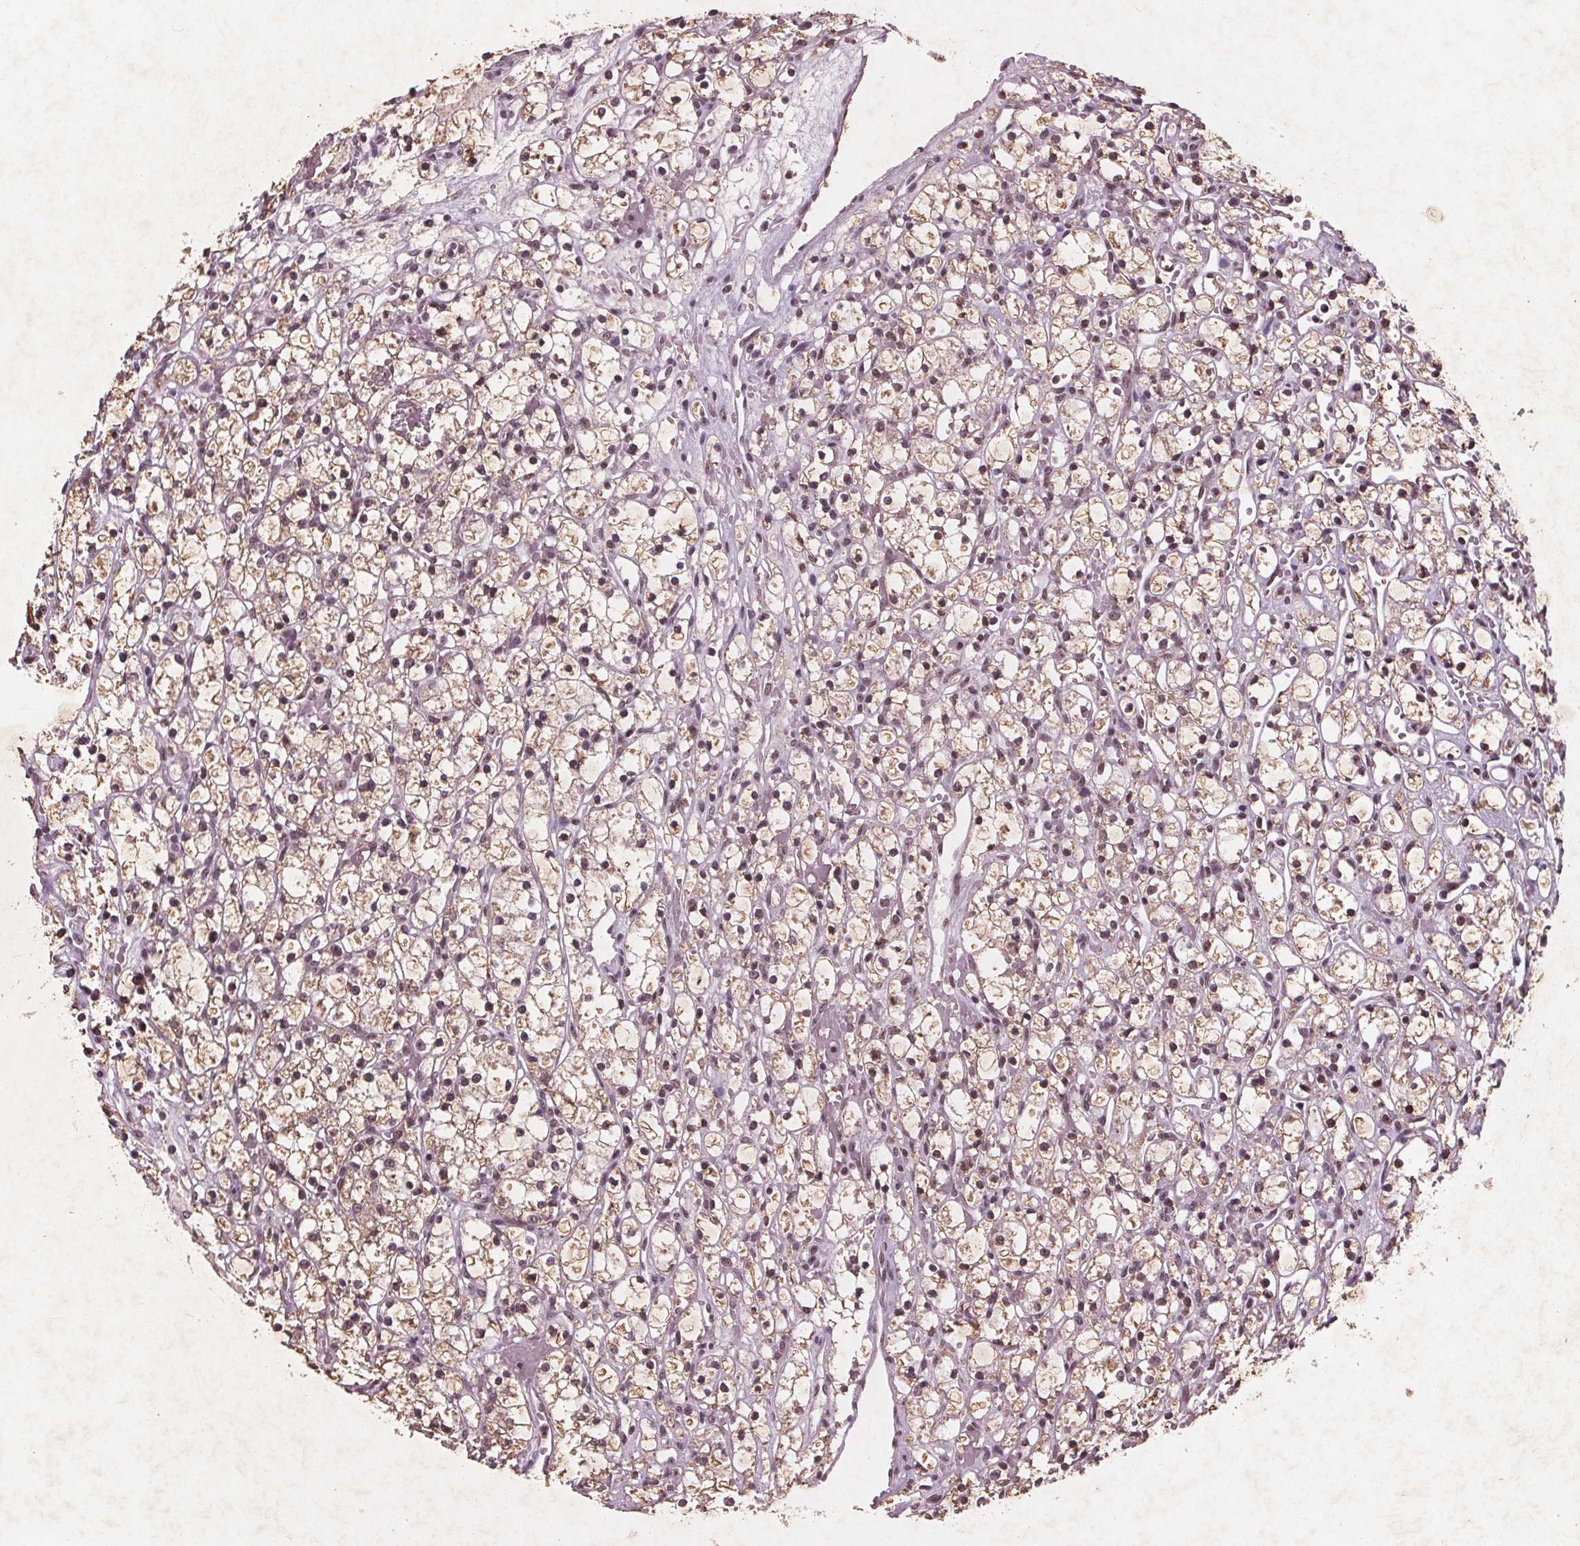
{"staining": {"intensity": "moderate", "quantity": "25%-75%", "location": "nuclear"}, "tissue": "renal cancer", "cell_type": "Tumor cells", "image_type": "cancer", "snomed": [{"axis": "morphology", "description": "Adenocarcinoma, NOS"}, {"axis": "topography", "description": "Kidney"}], "caption": "Moderate nuclear expression for a protein is present in approximately 25%-75% of tumor cells of renal cancer using IHC.", "gene": "RPS6KA2", "patient": {"sex": "female", "age": 59}}